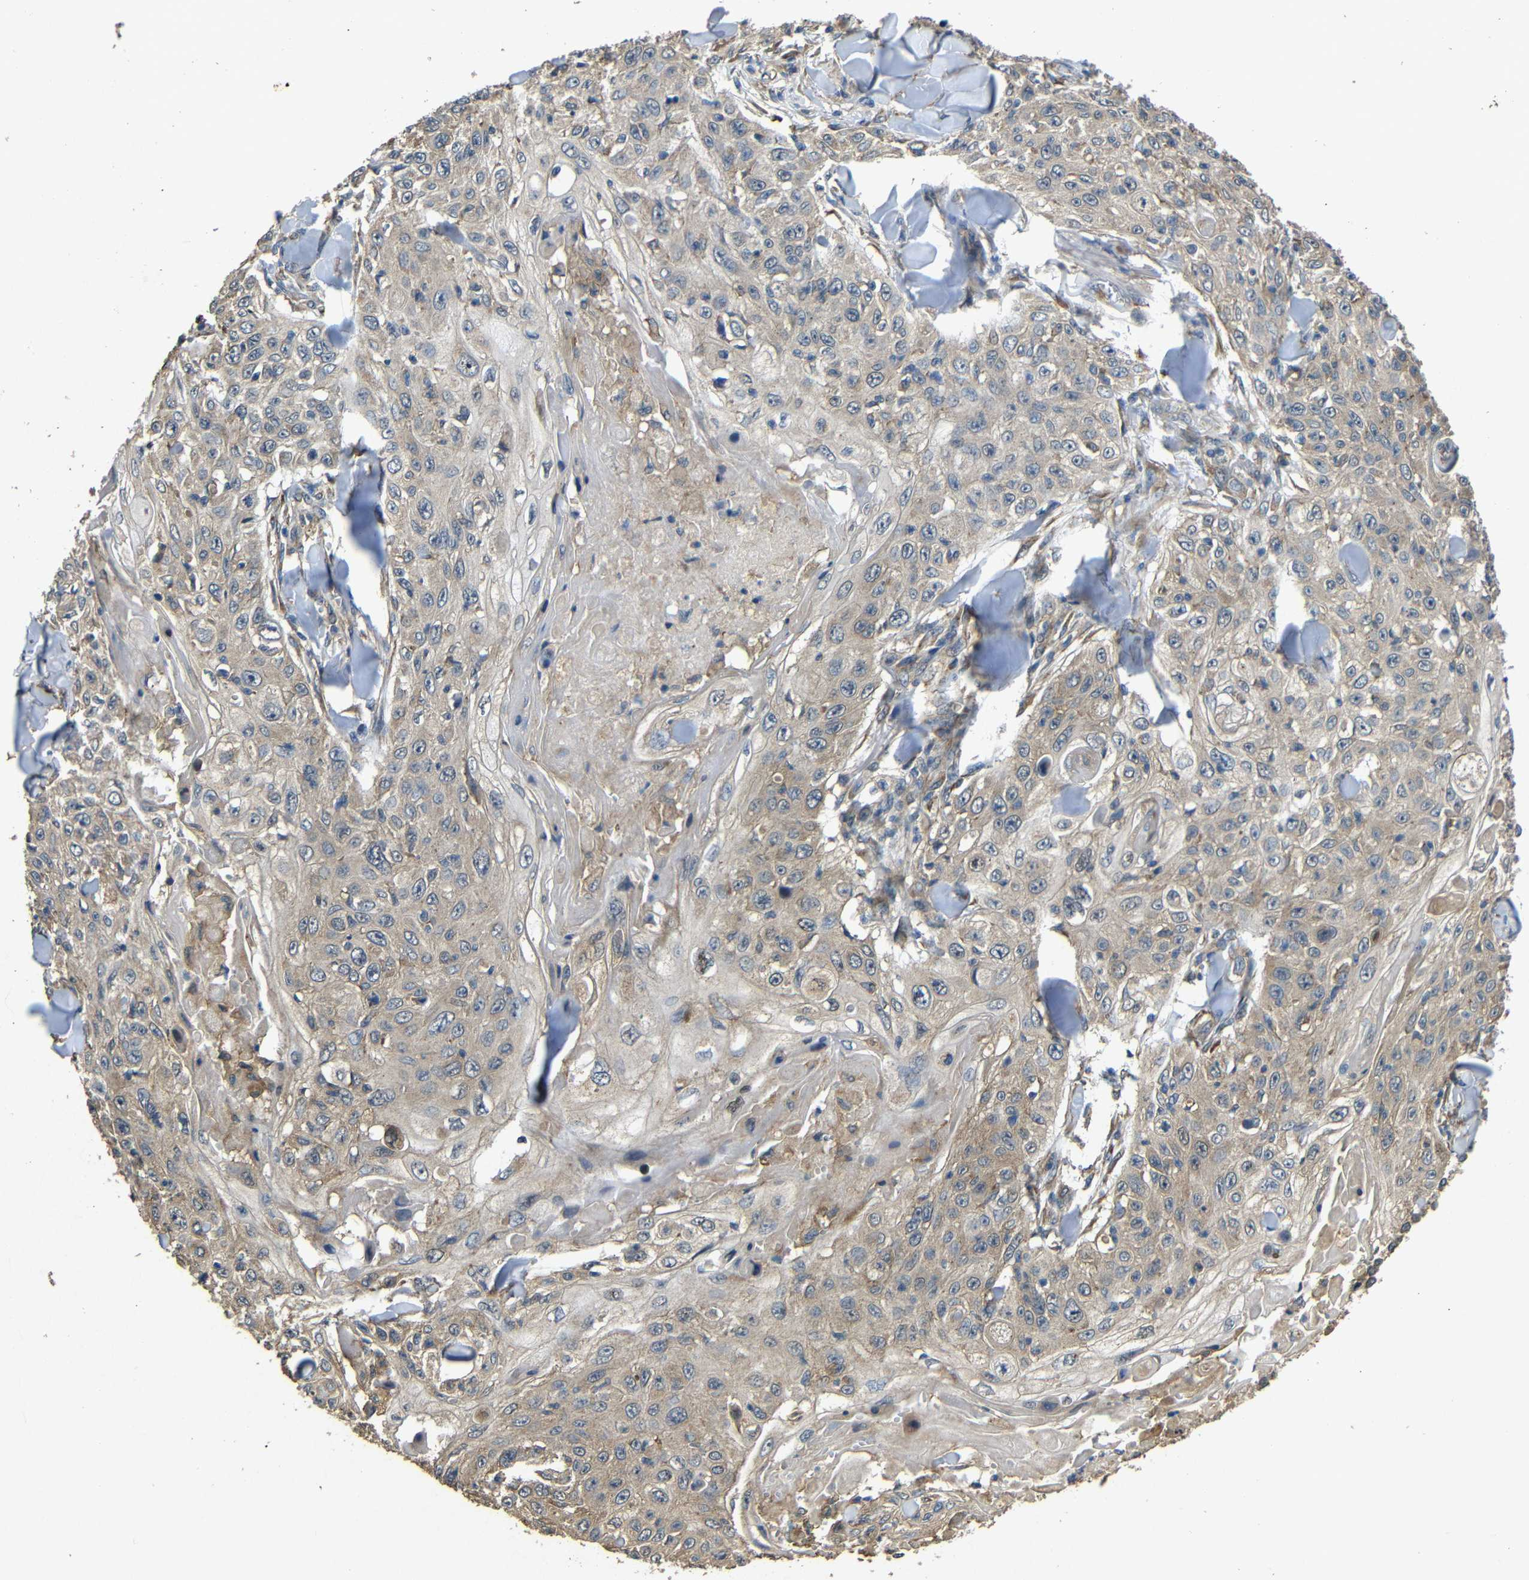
{"staining": {"intensity": "weak", "quantity": ">75%", "location": "cytoplasmic/membranous"}, "tissue": "skin cancer", "cell_type": "Tumor cells", "image_type": "cancer", "snomed": [{"axis": "morphology", "description": "Squamous cell carcinoma, NOS"}, {"axis": "topography", "description": "Skin"}], "caption": "Squamous cell carcinoma (skin) stained for a protein (brown) demonstrates weak cytoplasmic/membranous positive positivity in about >75% of tumor cells.", "gene": "BNIP3", "patient": {"sex": "male", "age": 86}}